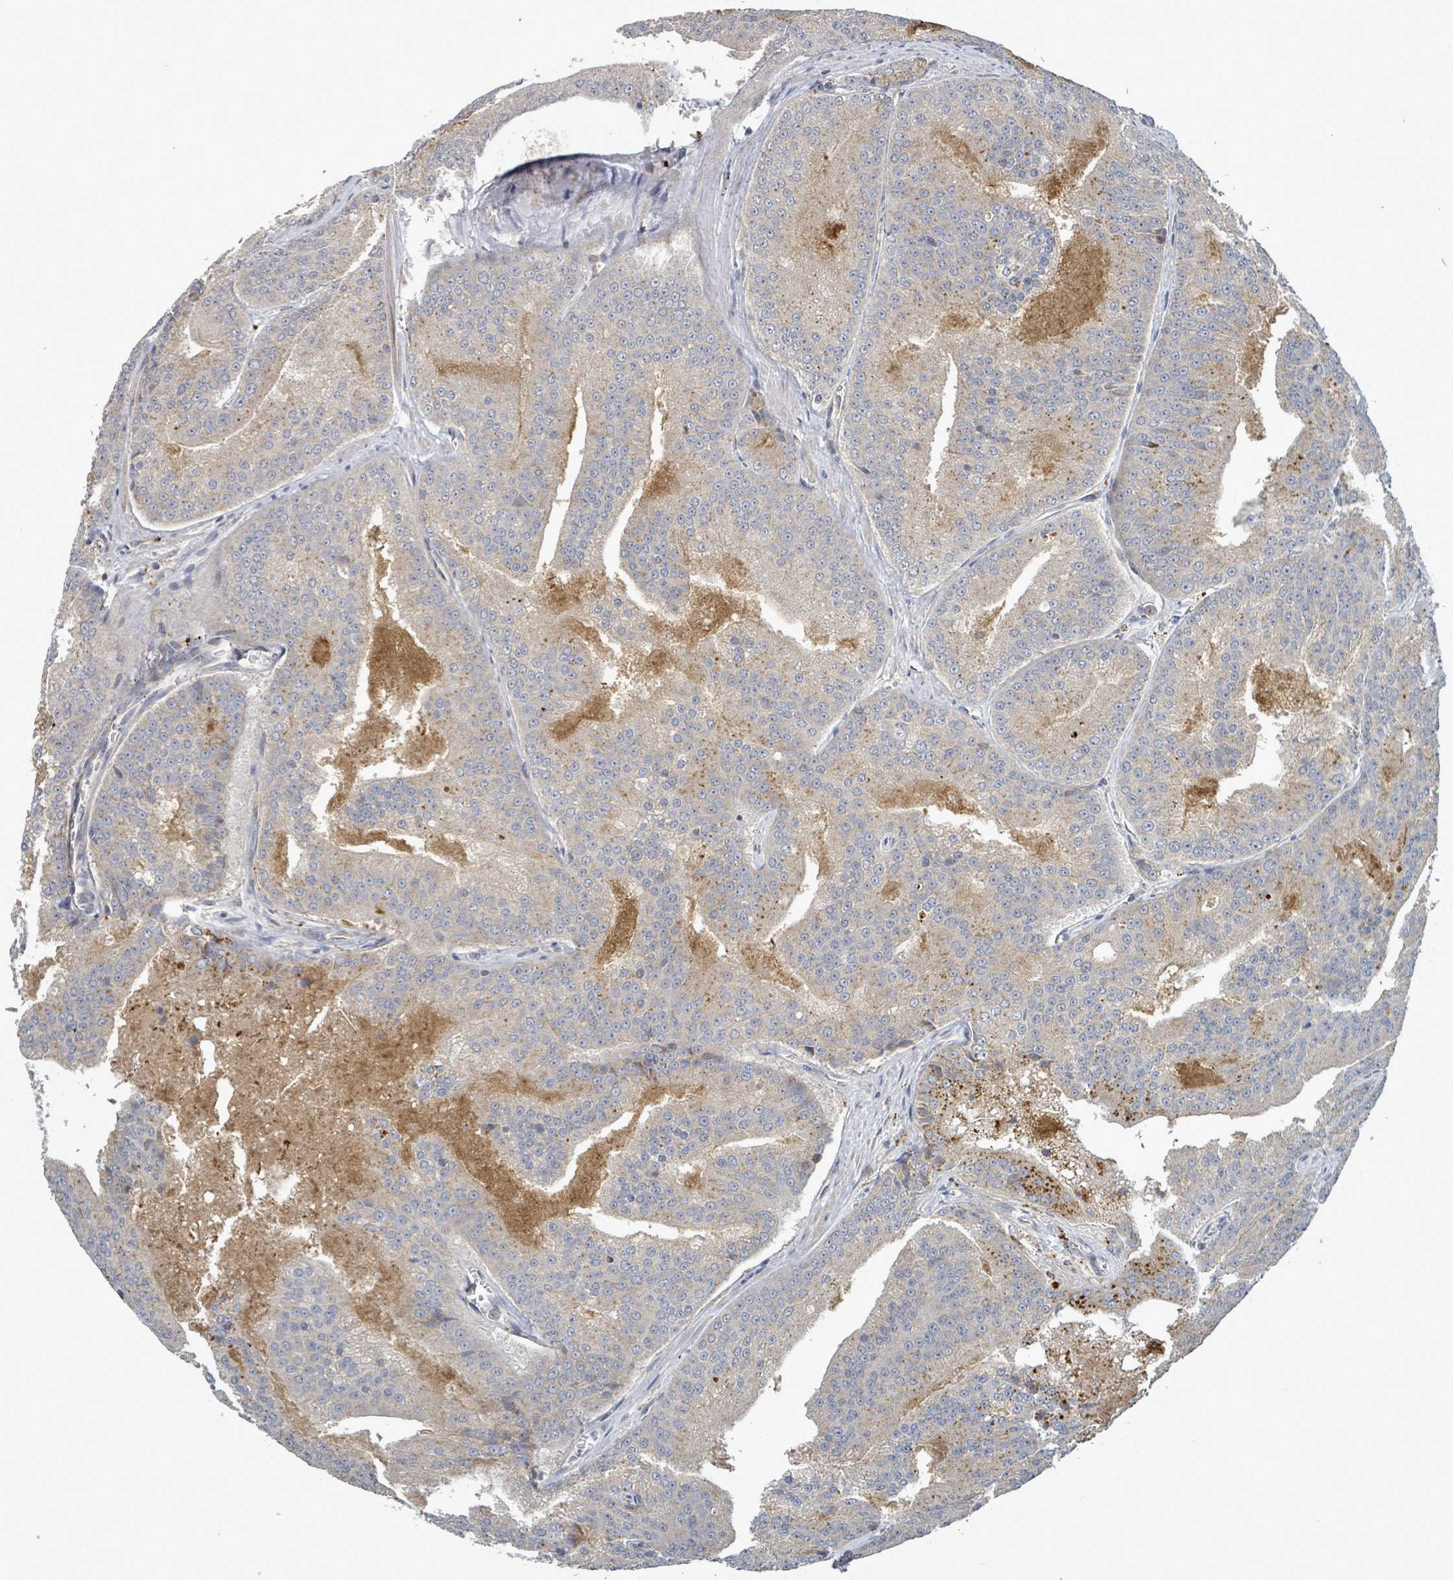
{"staining": {"intensity": "weak", "quantity": "<25%", "location": "cytoplasmic/membranous"}, "tissue": "prostate cancer", "cell_type": "Tumor cells", "image_type": "cancer", "snomed": [{"axis": "morphology", "description": "Adenocarcinoma, High grade"}, {"axis": "topography", "description": "Prostate"}], "caption": "DAB (3,3'-diaminobenzidine) immunohistochemical staining of human prostate cancer (adenocarcinoma (high-grade)) exhibits no significant expression in tumor cells. The staining is performed using DAB brown chromogen with nuclei counter-stained in using hematoxylin.", "gene": "DIPK2A", "patient": {"sex": "male", "age": 61}}